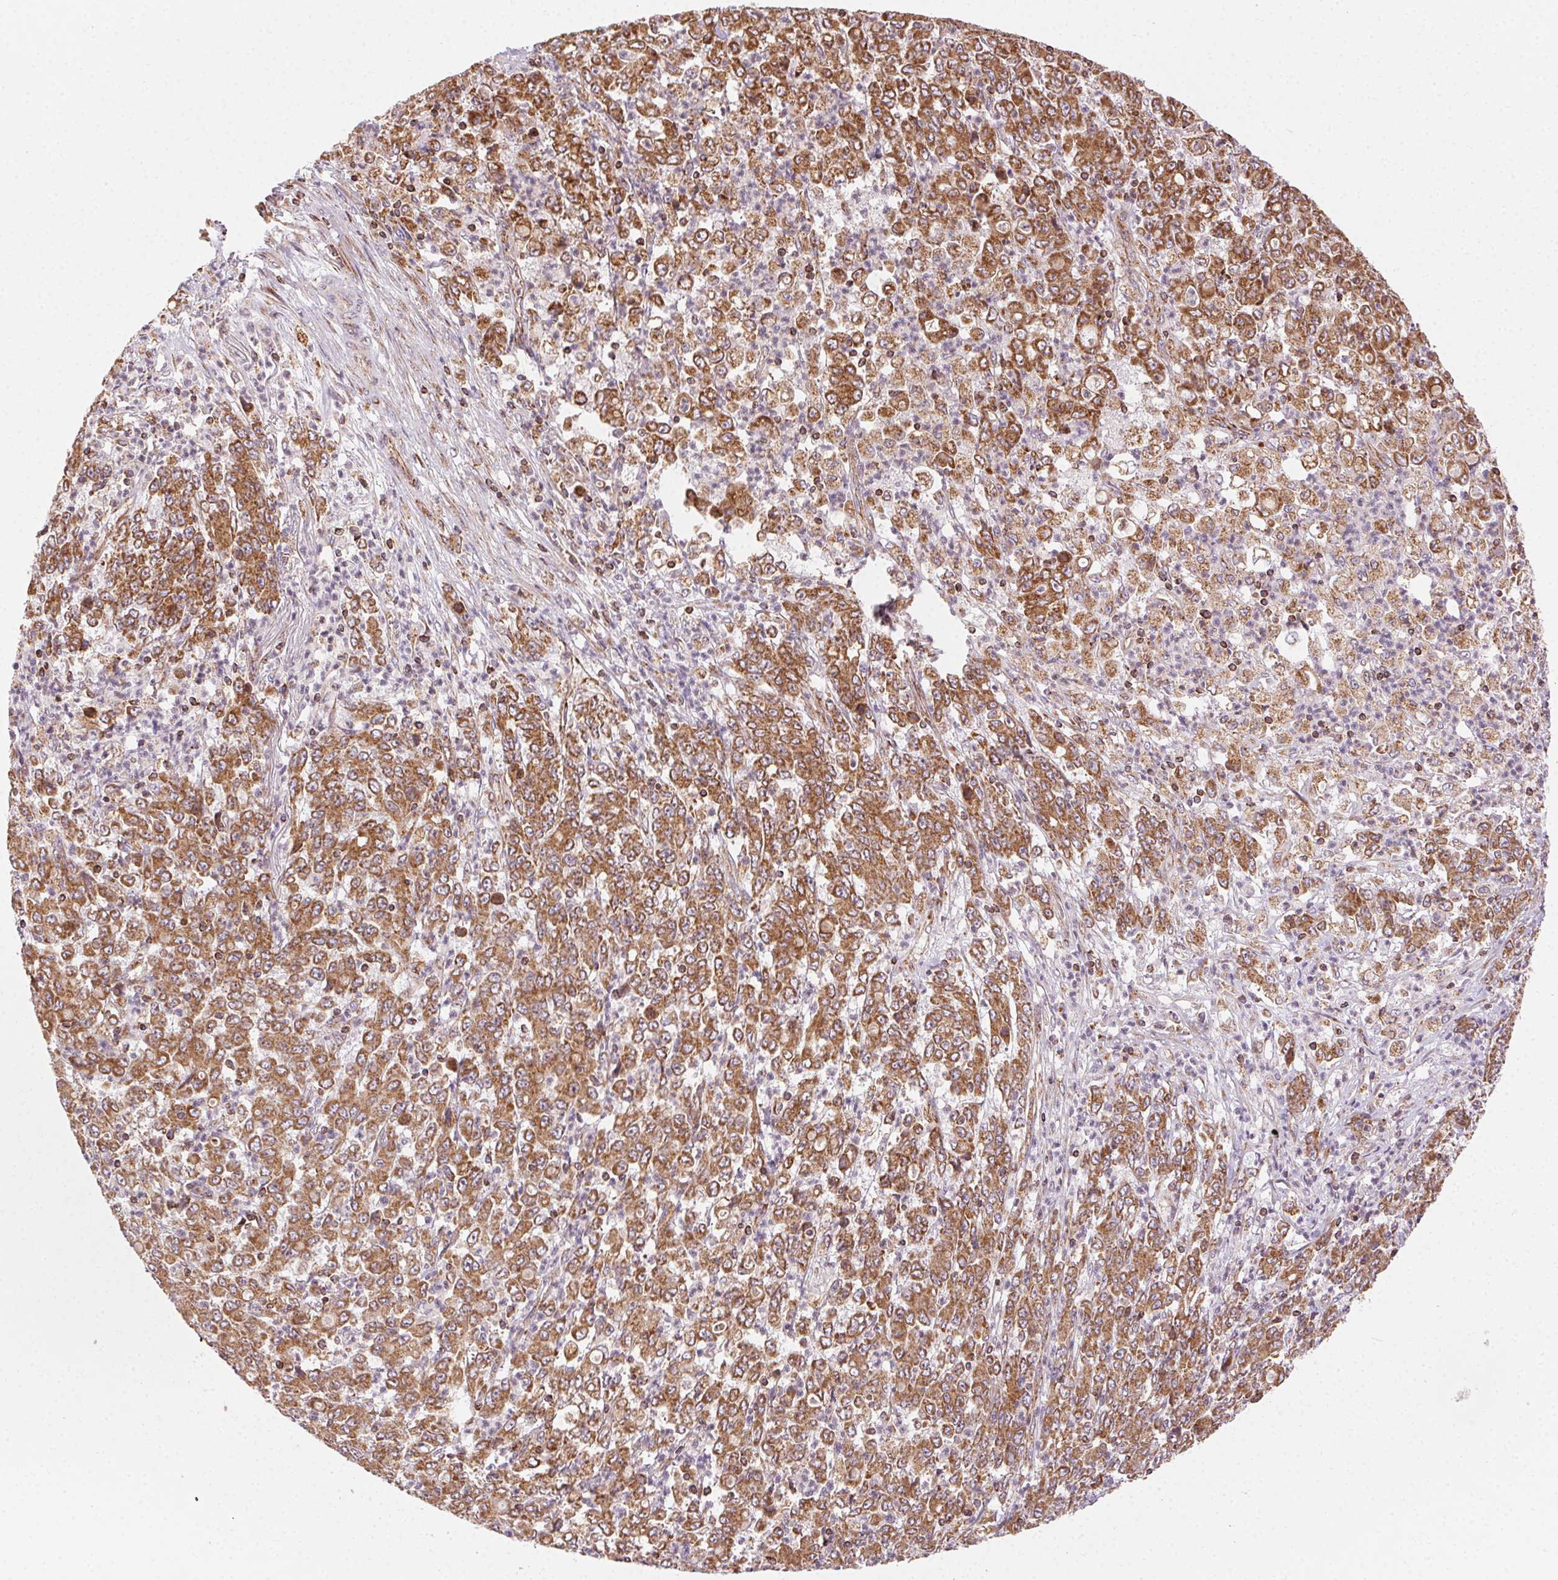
{"staining": {"intensity": "moderate", "quantity": ">75%", "location": "cytoplasmic/membranous"}, "tissue": "stomach cancer", "cell_type": "Tumor cells", "image_type": "cancer", "snomed": [{"axis": "morphology", "description": "Adenocarcinoma, NOS"}, {"axis": "topography", "description": "Stomach, lower"}], "caption": "A medium amount of moderate cytoplasmic/membranous staining is identified in about >75% of tumor cells in adenocarcinoma (stomach) tissue.", "gene": "CLPB", "patient": {"sex": "female", "age": 71}}